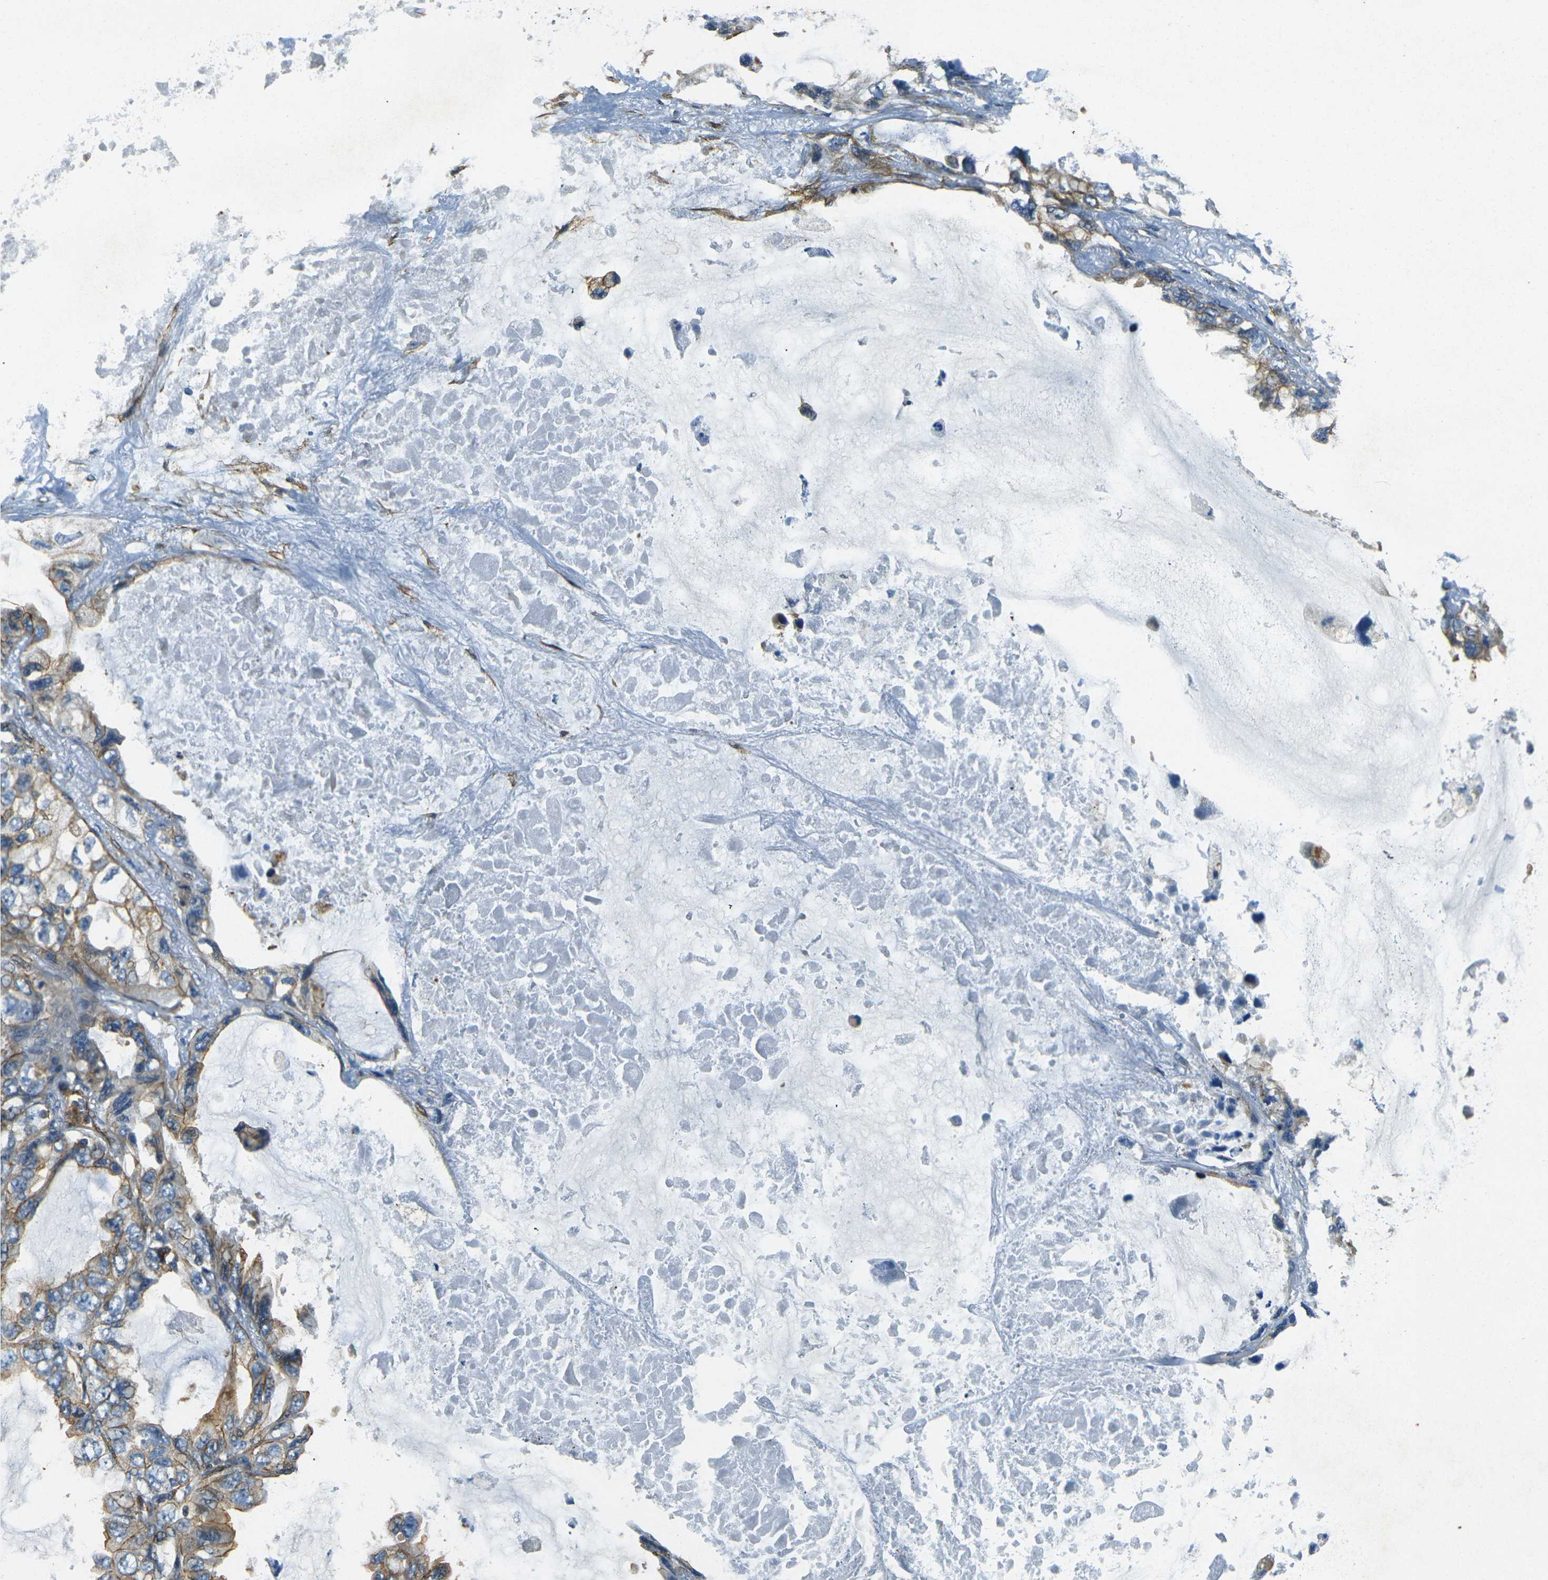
{"staining": {"intensity": "weak", "quantity": "25%-75%", "location": "cytoplasmic/membranous"}, "tissue": "lung cancer", "cell_type": "Tumor cells", "image_type": "cancer", "snomed": [{"axis": "morphology", "description": "Squamous cell carcinoma, NOS"}, {"axis": "topography", "description": "Lung"}], "caption": "Brown immunohistochemical staining in lung cancer demonstrates weak cytoplasmic/membranous staining in about 25%-75% of tumor cells.", "gene": "EPHA7", "patient": {"sex": "female", "age": 73}}